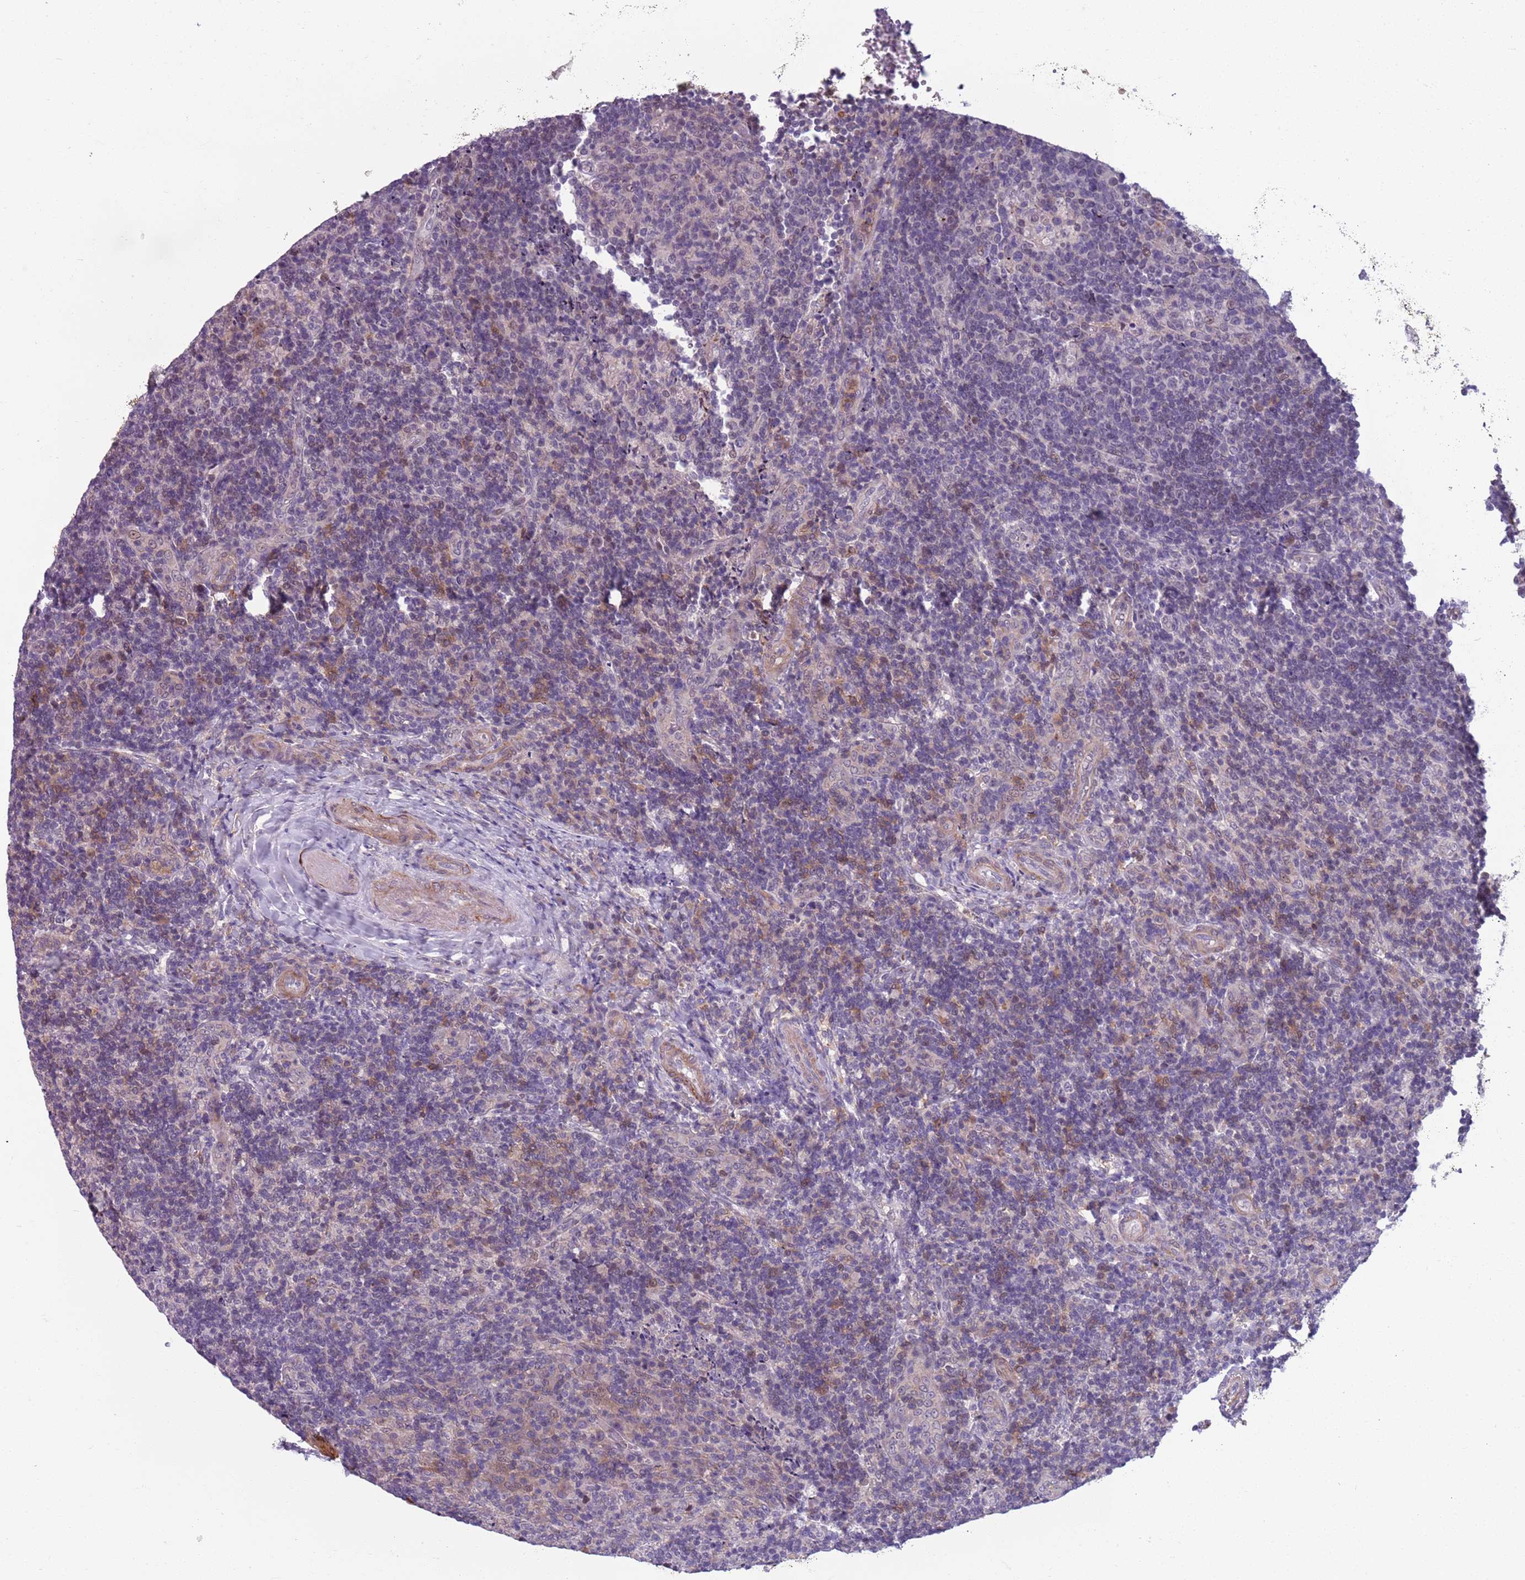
{"staining": {"intensity": "negative", "quantity": "none", "location": "none"}, "tissue": "tonsil", "cell_type": "Germinal center cells", "image_type": "normal", "snomed": [{"axis": "morphology", "description": "Normal tissue, NOS"}, {"axis": "topography", "description": "Tonsil"}], "caption": "Germinal center cells show no significant protein positivity in benign tonsil. Brightfield microscopy of immunohistochemistry (IHC) stained with DAB (brown) and hematoxylin (blue), captured at high magnification.", "gene": "JAML", "patient": {"sex": "male", "age": 17}}